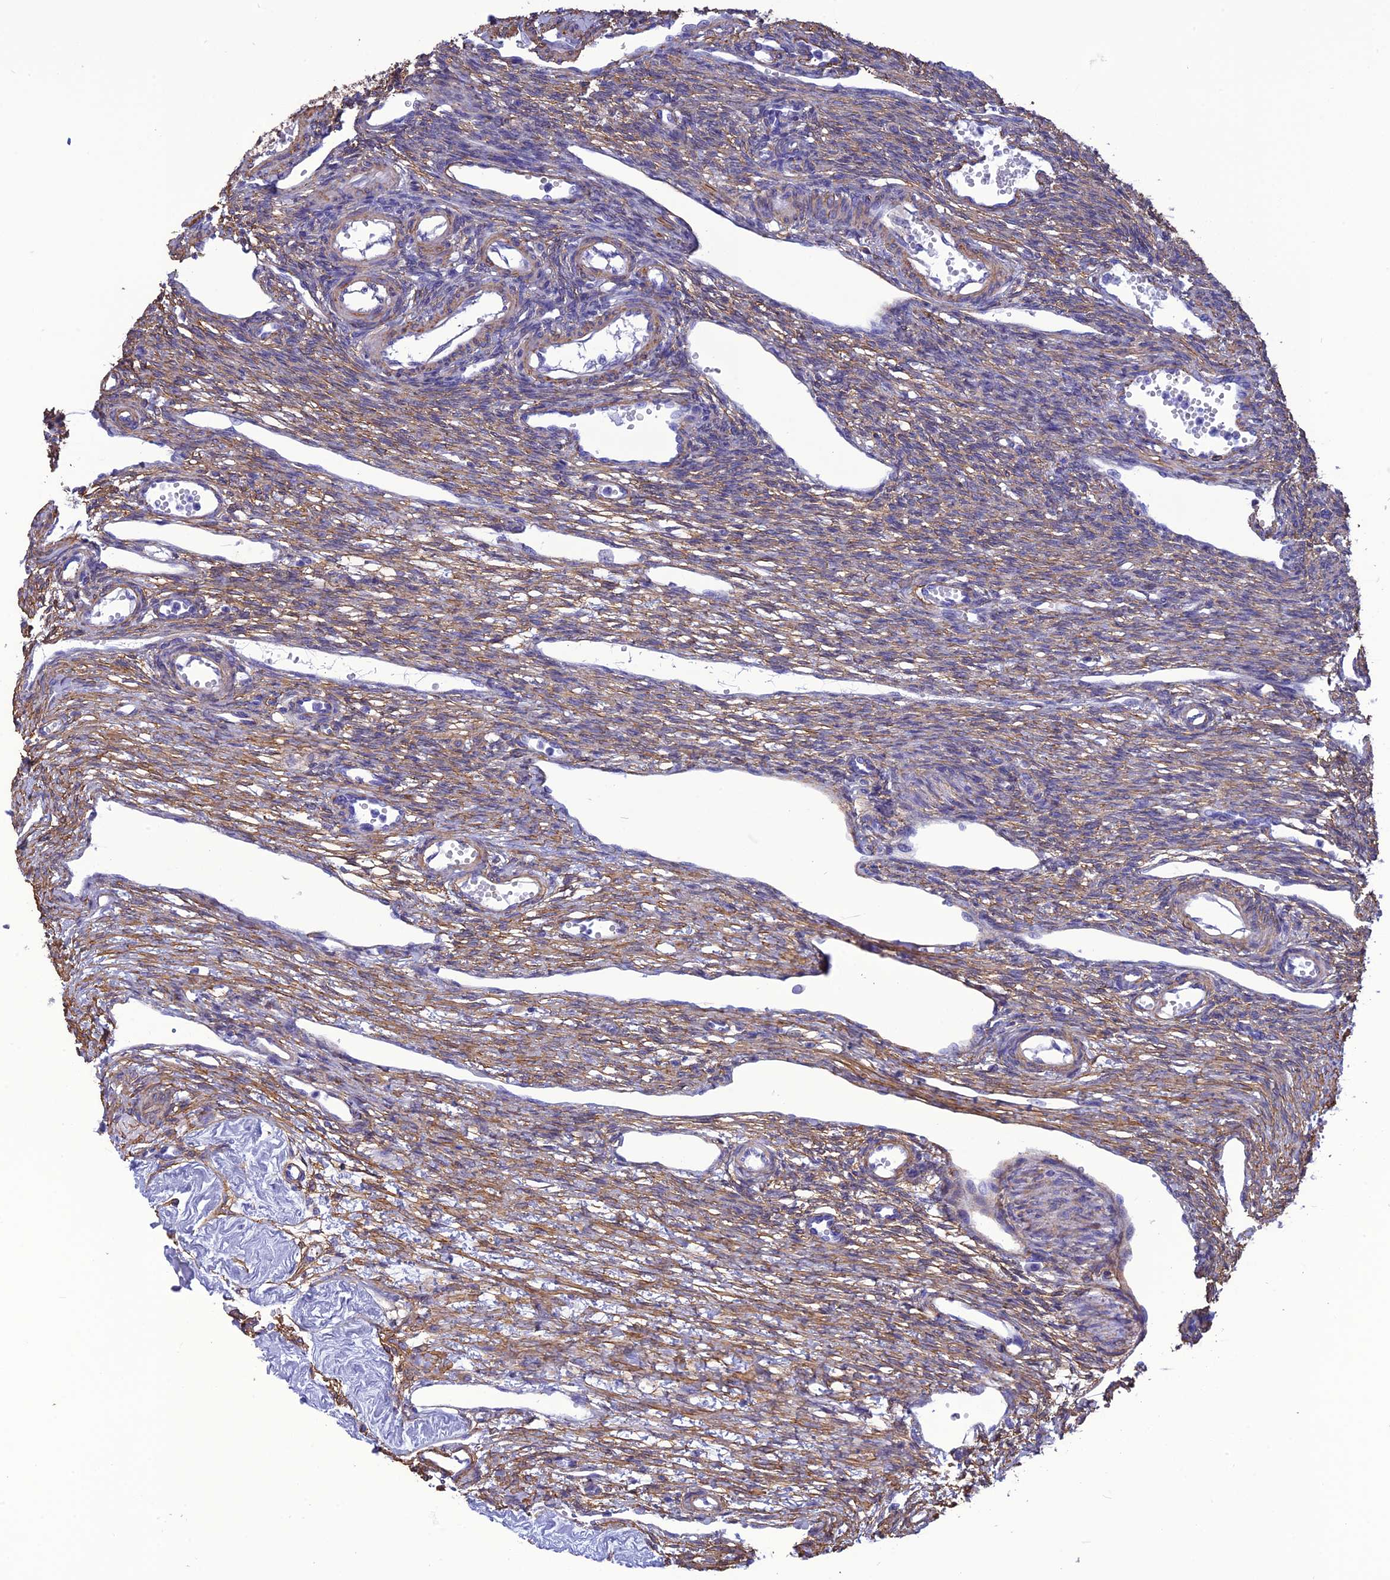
{"staining": {"intensity": "negative", "quantity": "none", "location": "none"}, "tissue": "ovary", "cell_type": "Ovarian stroma cells", "image_type": "normal", "snomed": [{"axis": "morphology", "description": "Normal tissue, NOS"}, {"axis": "morphology", "description": "Cyst, NOS"}, {"axis": "topography", "description": "Ovary"}], "caption": "Protein analysis of normal ovary shows no significant staining in ovarian stroma cells. (DAB (3,3'-diaminobenzidine) IHC with hematoxylin counter stain).", "gene": "NKD1", "patient": {"sex": "female", "age": 33}}